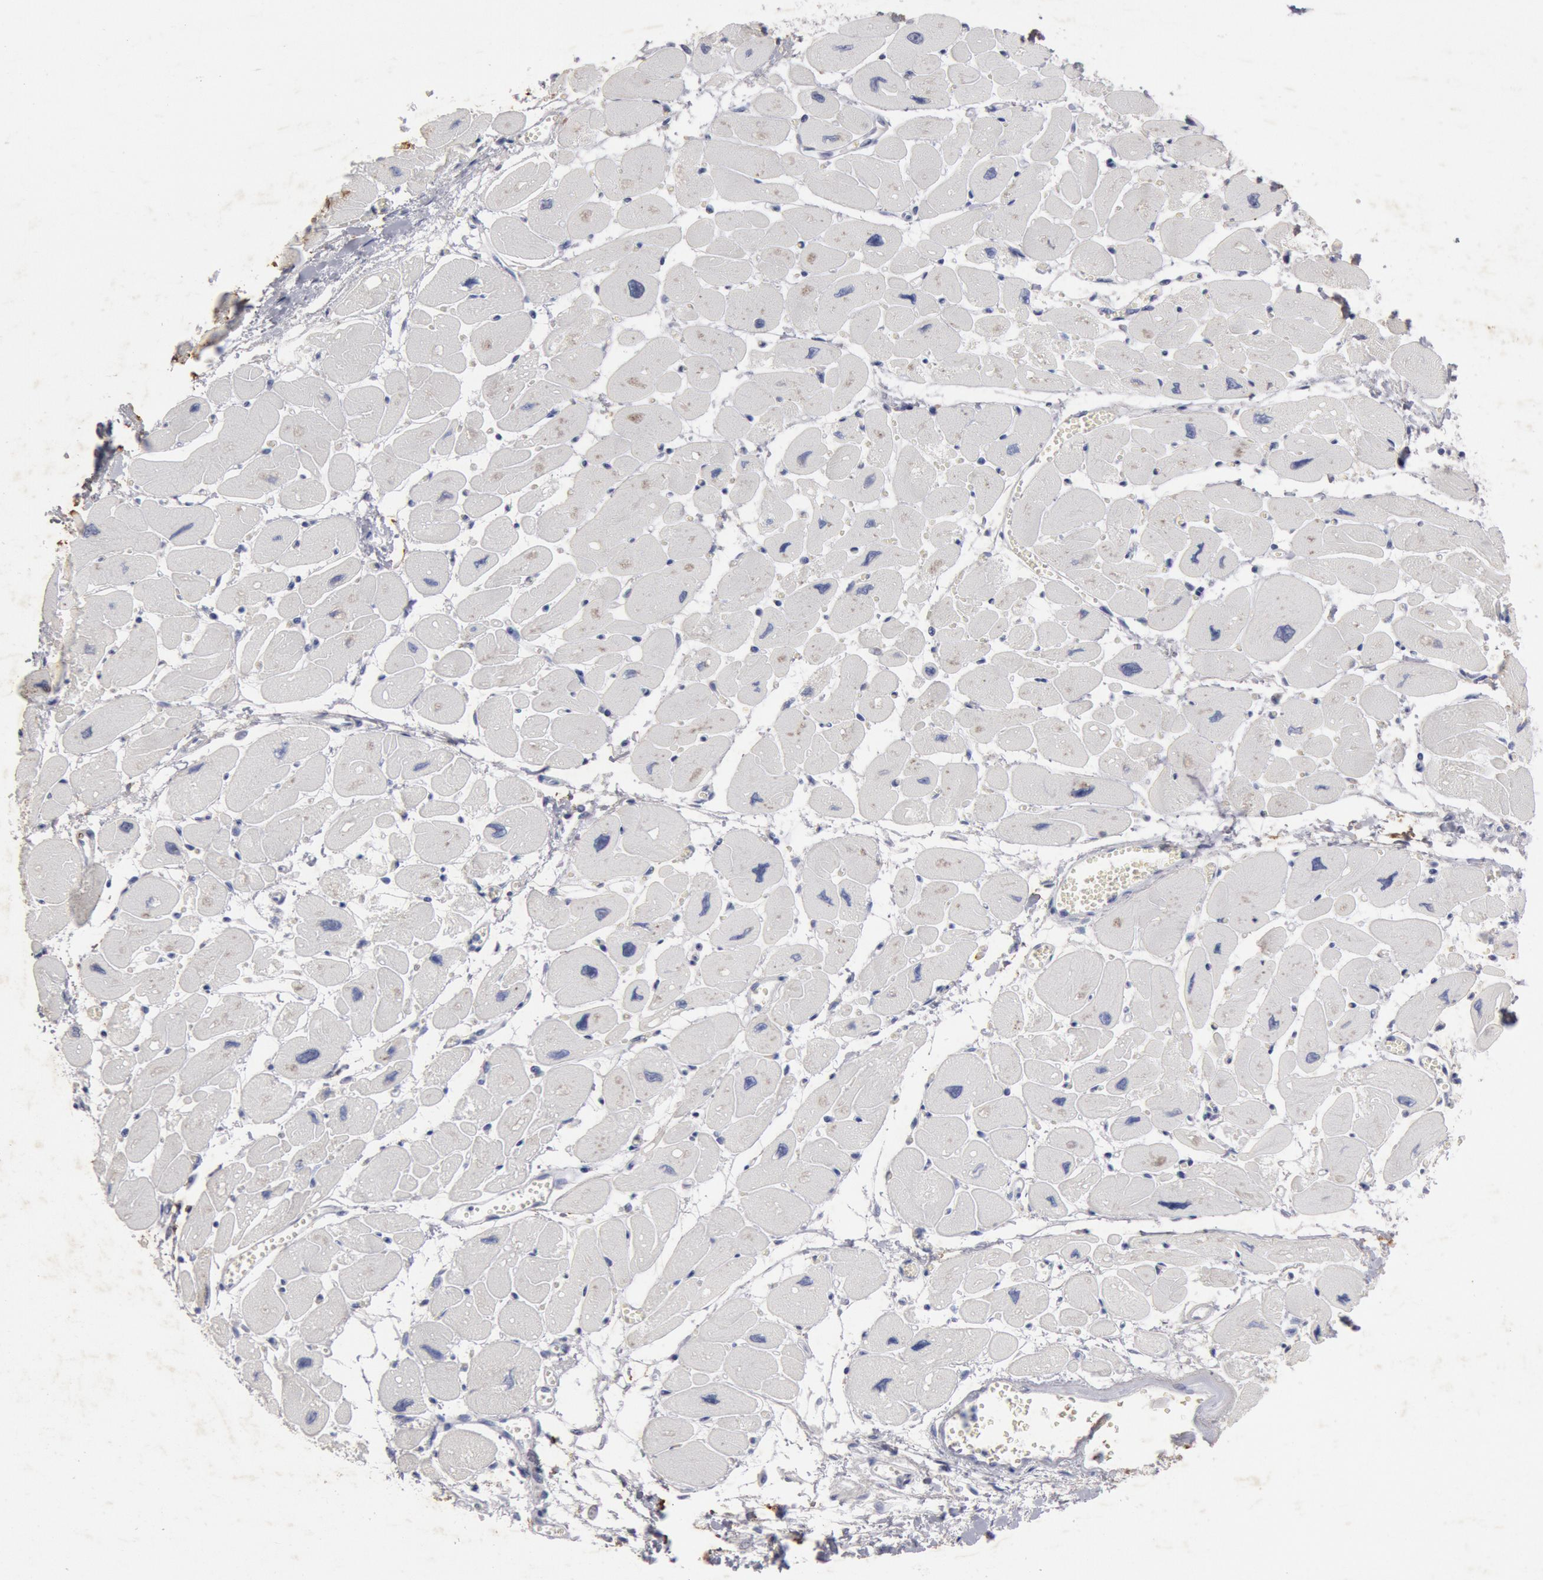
{"staining": {"intensity": "negative", "quantity": "none", "location": "none"}, "tissue": "heart muscle", "cell_type": "Cardiomyocytes", "image_type": "normal", "snomed": [{"axis": "morphology", "description": "Normal tissue, NOS"}, {"axis": "topography", "description": "Heart"}], "caption": "This is an immunohistochemistry micrograph of benign heart muscle. There is no positivity in cardiomyocytes.", "gene": "FOXA2", "patient": {"sex": "female", "age": 54}}